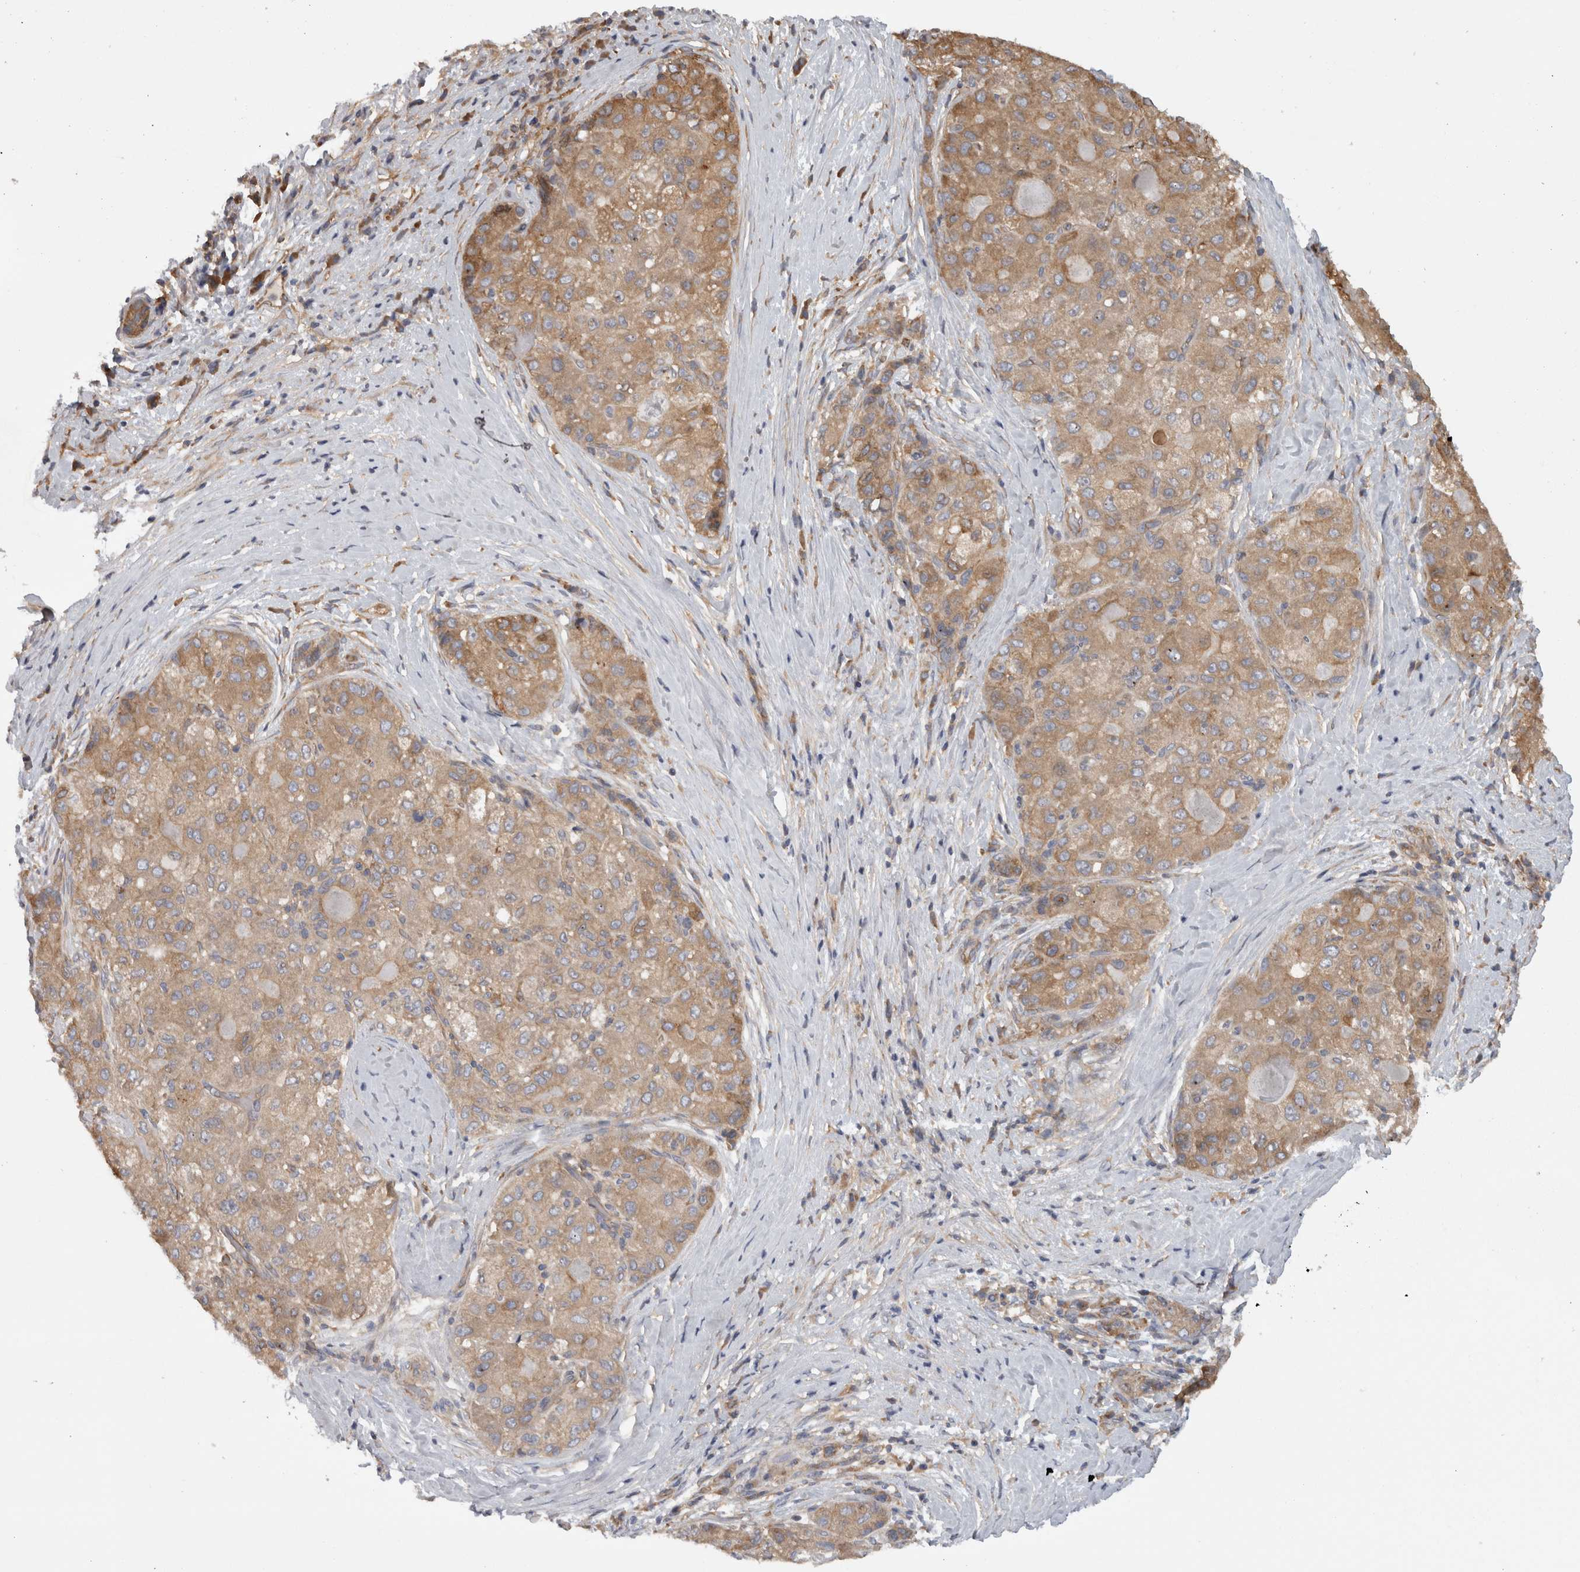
{"staining": {"intensity": "moderate", "quantity": ">75%", "location": "cytoplasmic/membranous"}, "tissue": "liver cancer", "cell_type": "Tumor cells", "image_type": "cancer", "snomed": [{"axis": "morphology", "description": "Carcinoma, Hepatocellular, NOS"}, {"axis": "topography", "description": "Liver"}], "caption": "IHC (DAB) staining of liver cancer (hepatocellular carcinoma) displays moderate cytoplasmic/membranous protein staining in approximately >75% of tumor cells.", "gene": "SMCR8", "patient": {"sex": "male", "age": 80}}